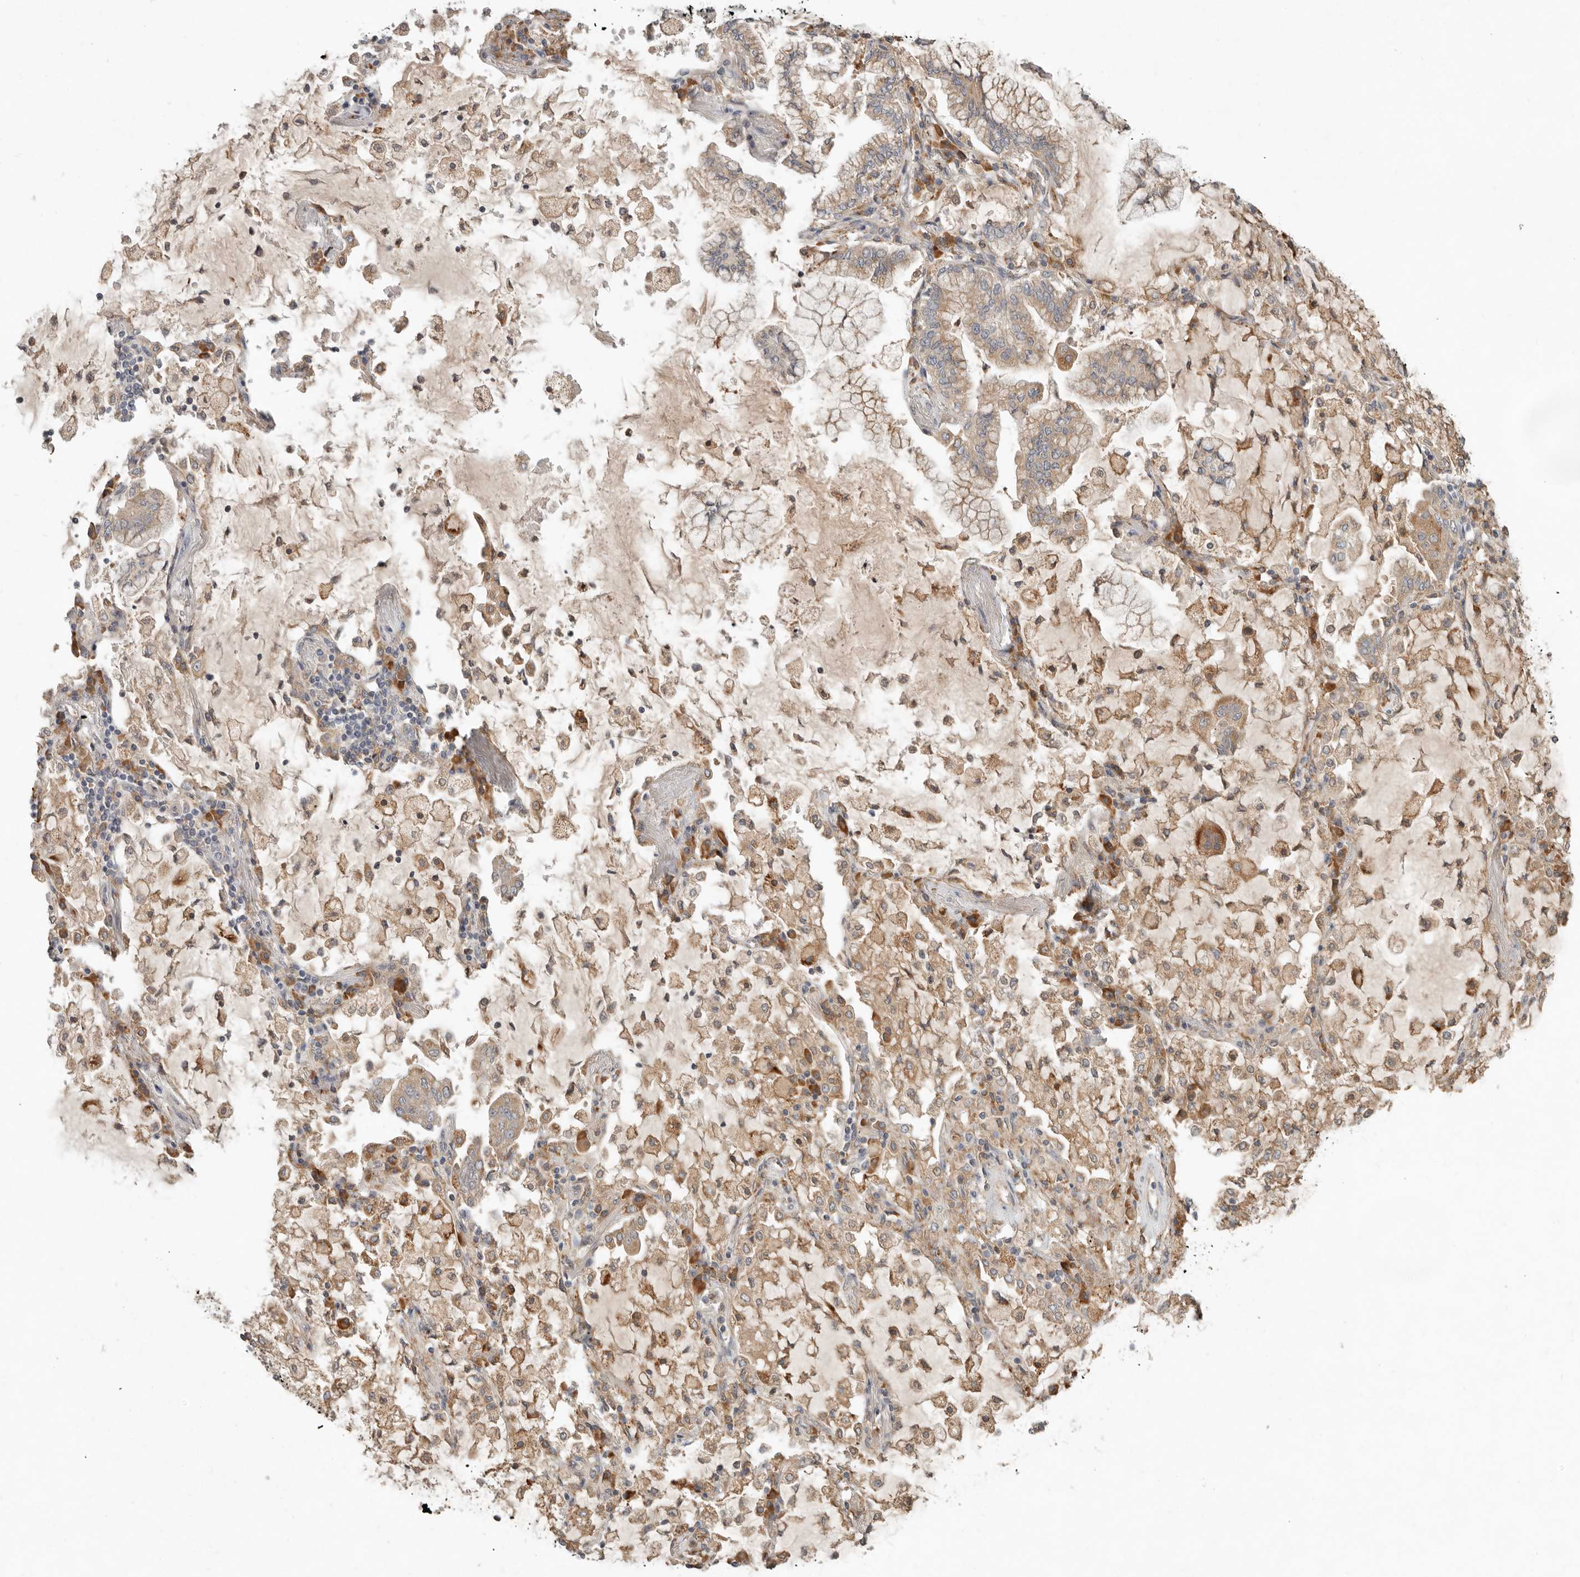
{"staining": {"intensity": "weak", "quantity": ">75%", "location": "cytoplasmic/membranous"}, "tissue": "lung cancer", "cell_type": "Tumor cells", "image_type": "cancer", "snomed": [{"axis": "morphology", "description": "Adenocarcinoma, NOS"}, {"axis": "topography", "description": "Lung"}], "caption": "Immunohistochemical staining of lung cancer demonstrates low levels of weak cytoplasmic/membranous staining in about >75% of tumor cells. Ihc stains the protein of interest in brown and the nuclei are stained blue.", "gene": "ARHGEF10L", "patient": {"sex": "female", "age": 70}}